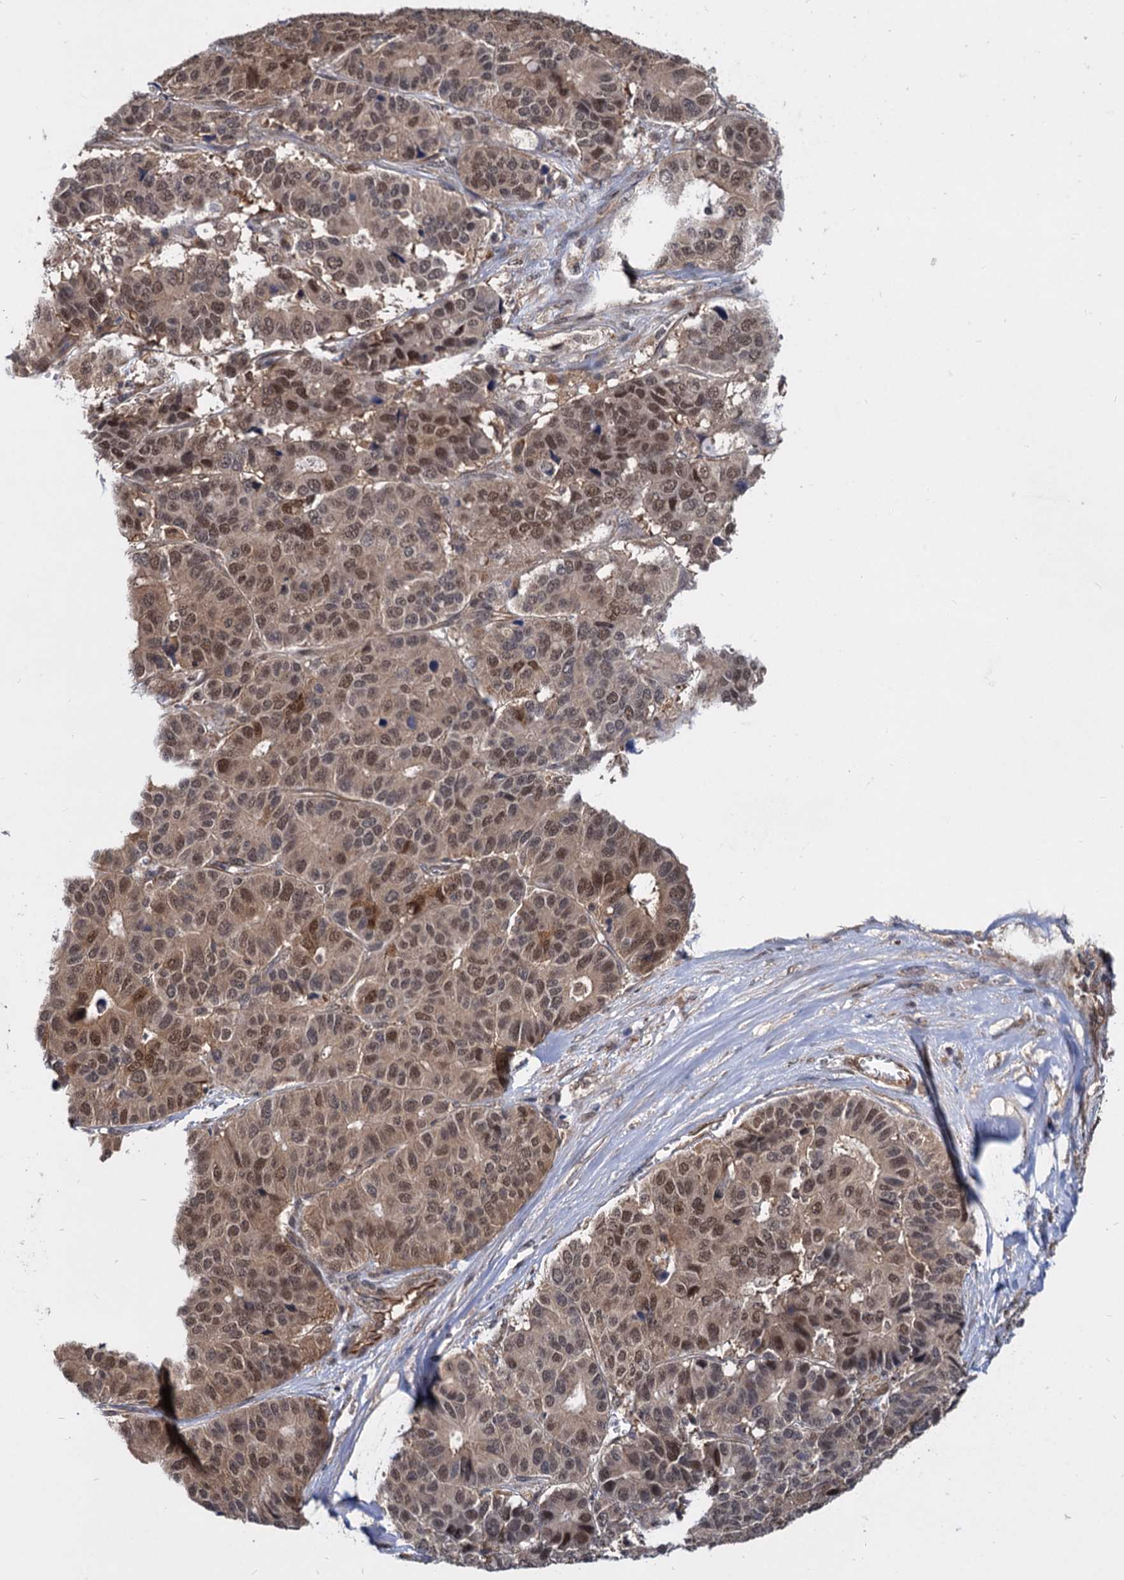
{"staining": {"intensity": "moderate", "quantity": ">75%", "location": "cytoplasmic/membranous,nuclear"}, "tissue": "pancreatic cancer", "cell_type": "Tumor cells", "image_type": "cancer", "snomed": [{"axis": "morphology", "description": "Adenocarcinoma, NOS"}, {"axis": "topography", "description": "Pancreas"}], "caption": "Pancreatic adenocarcinoma stained with immunohistochemistry (IHC) reveals moderate cytoplasmic/membranous and nuclear expression in about >75% of tumor cells.", "gene": "PSMD4", "patient": {"sex": "male", "age": 50}}